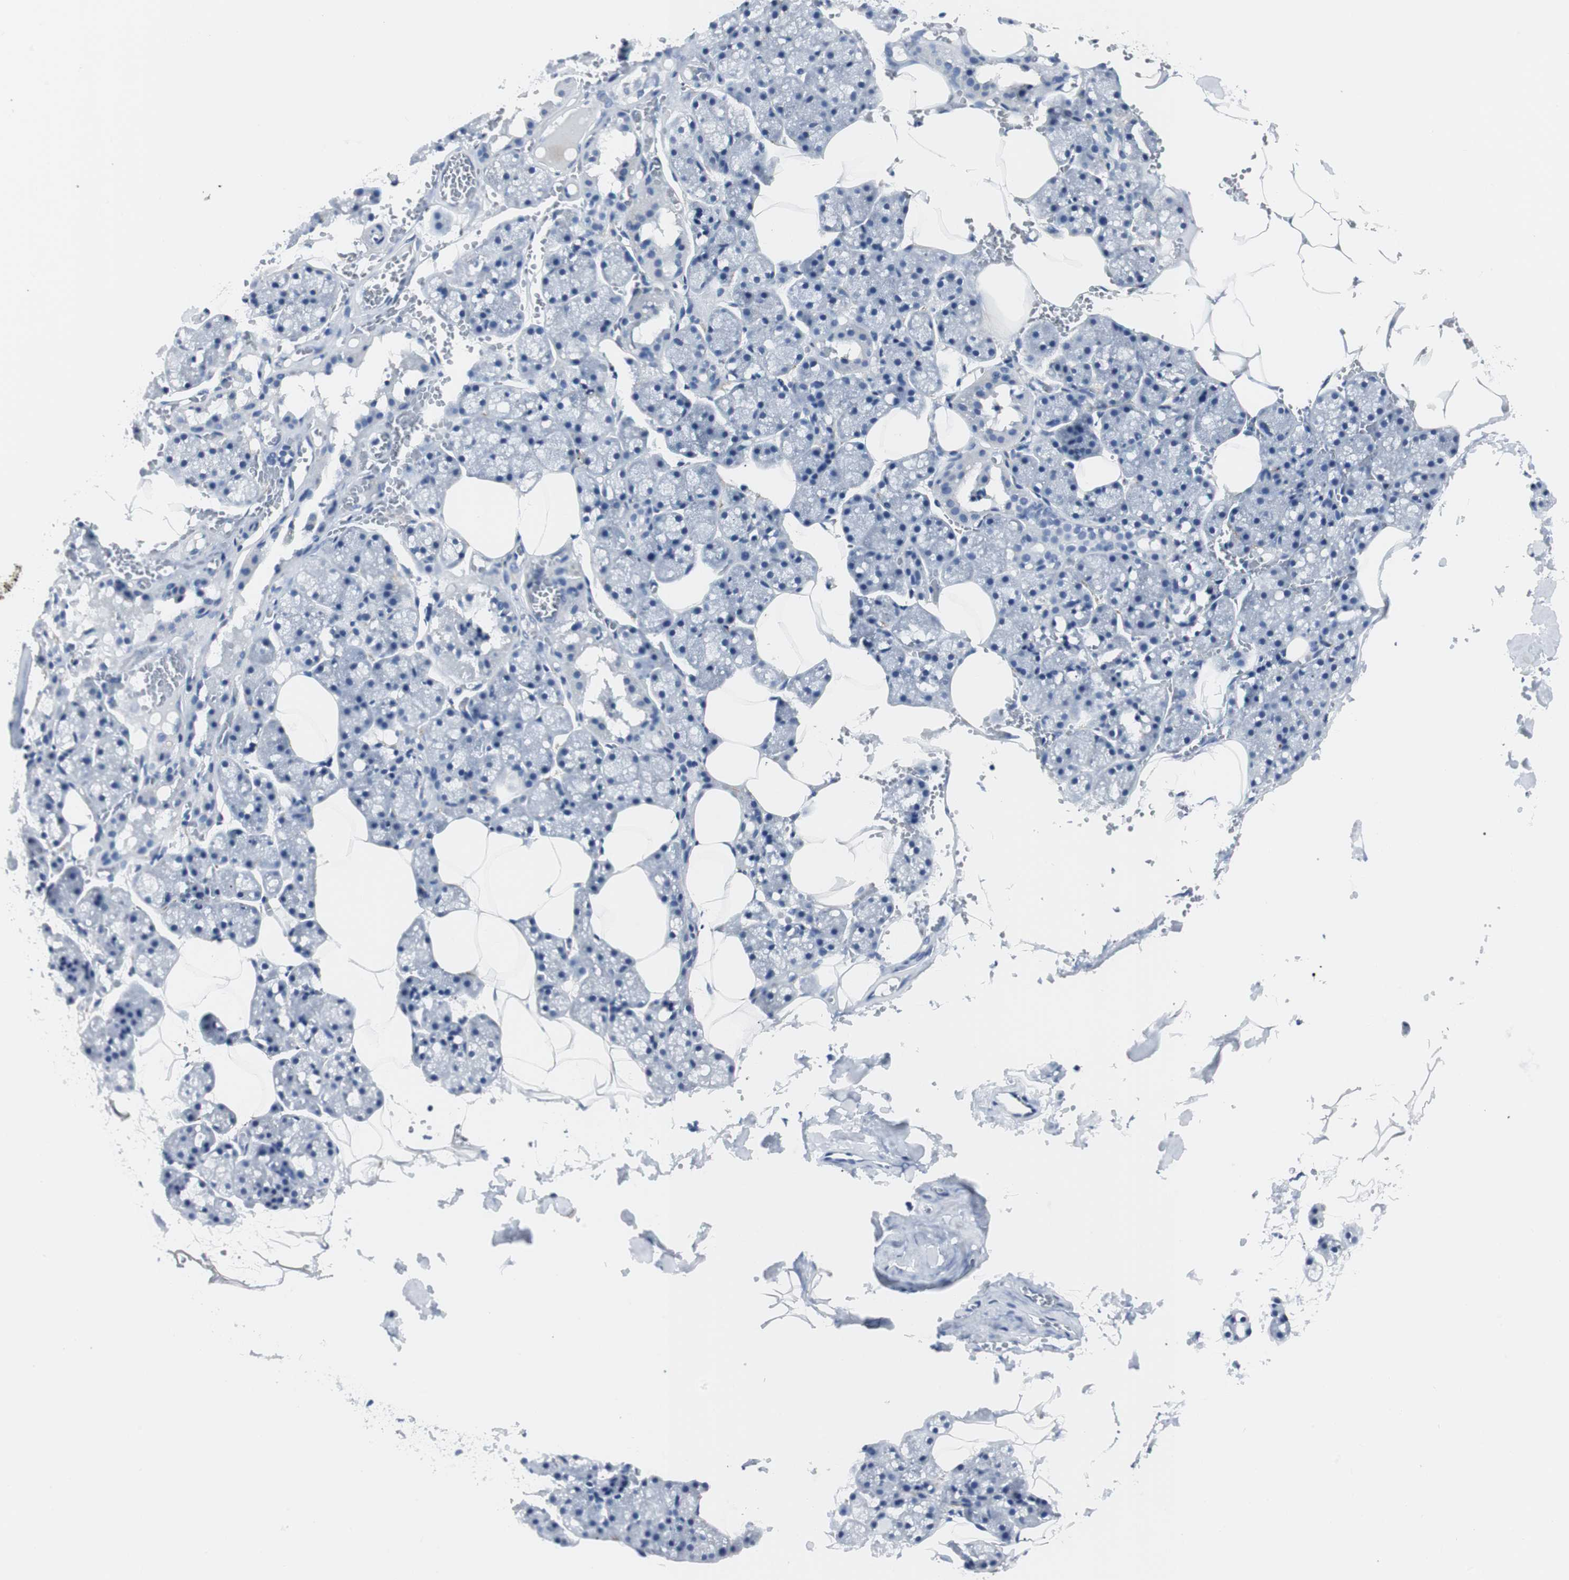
{"staining": {"intensity": "negative", "quantity": "none", "location": "none"}, "tissue": "salivary gland", "cell_type": "Glandular cells", "image_type": "normal", "snomed": [{"axis": "morphology", "description": "Normal tissue, NOS"}, {"axis": "topography", "description": "Salivary gland"}], "caption": "Benign salivary gland was stained to show a protein in brown. There is no significant staining in glandular cells. (DAB (3,3'-diaminobenzidine) IHC visualized using brightfield microscopy, high magnification).", "gene": "GAP43", "patient": {"sex": "male", "age": 62}}